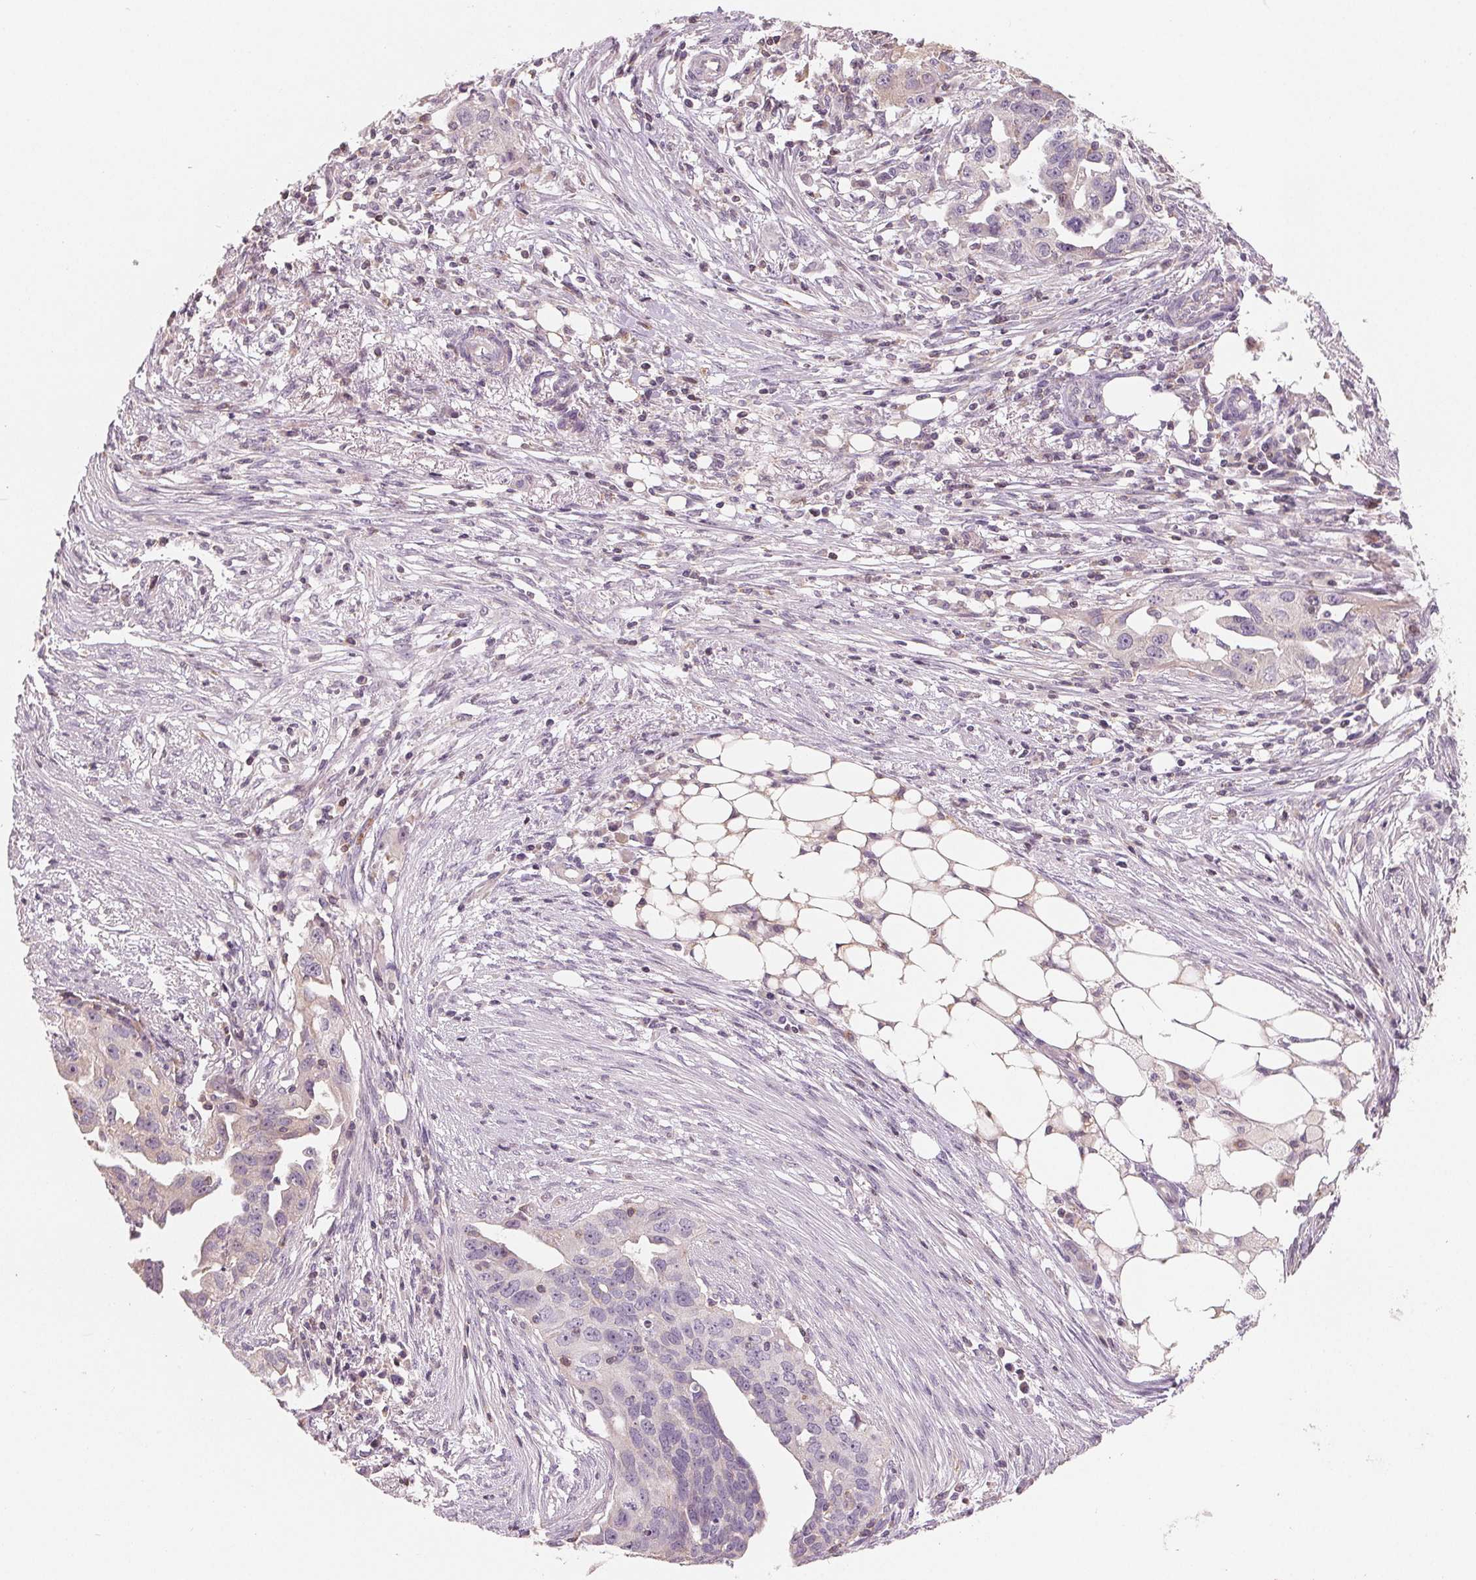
{"staining": {"intensity": "negative", "quantity": "none", "location": "none"}, "tissue": "ovarian cancer", "cell_type": "Tumor cells", "image_type": "cancer", "snomed": [{"axis": "morphology", "description": "Carcinoma, endometroid"}, {"axis": "morphology", "description": "Cystadenocarcinoma, serous, NOS"}, {"axis": "topography", "description": "Ovary"}], "caption": "High power microscopy histopathology image of an IHC image of serous cystadenocarcinoma (ovarian), revealing no significant expression in tumor cells. The staining is performed using DAB (3,3'-diaminobenzidine) brown chromogen with nuclei counter-stained in using hematoxylin.", "gene": "VTCN1", "patient": {"sex": "female", "age": 45}}